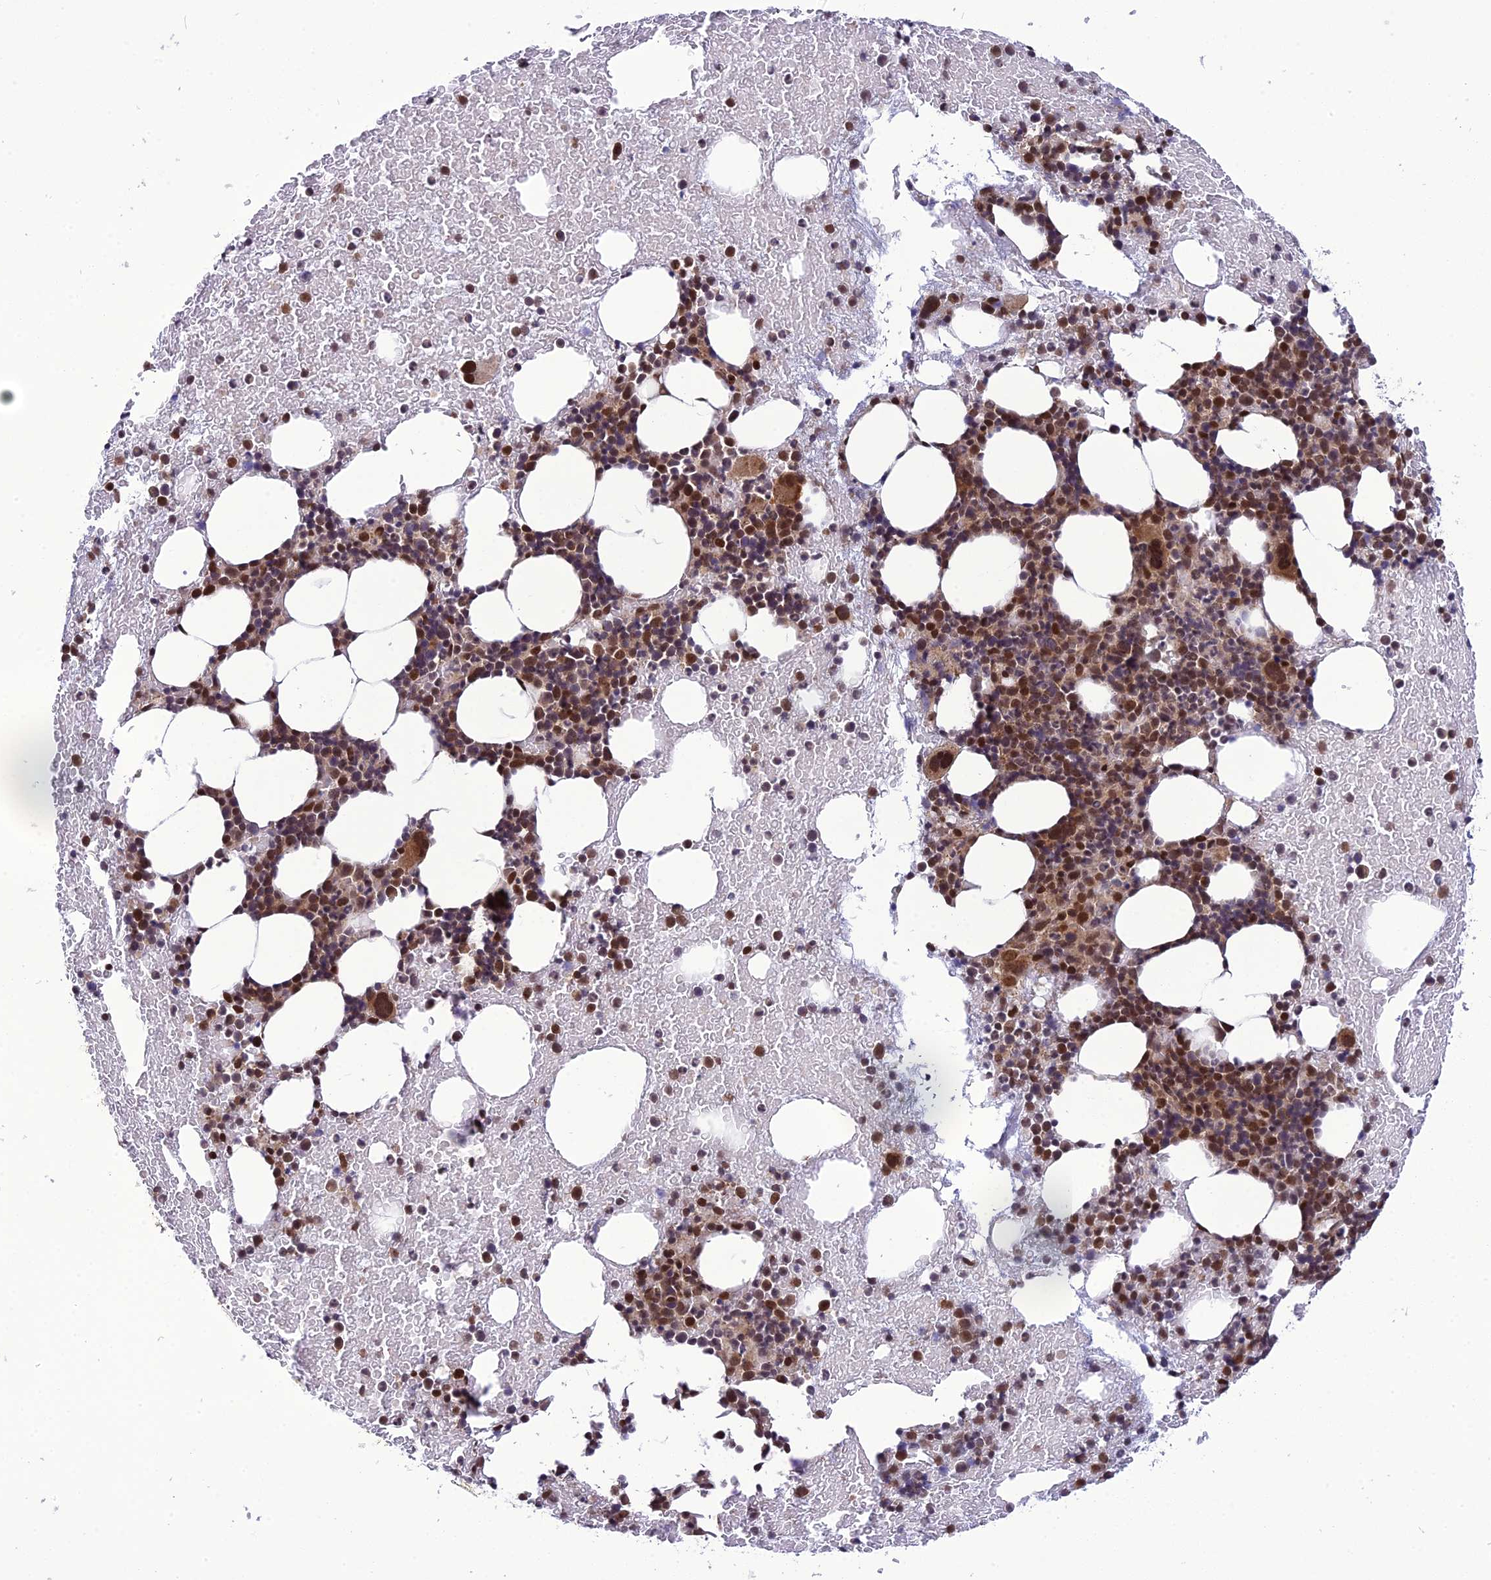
{"staining": {"intensity": "moderate", "quantity": "25%-75%", "location": "nuclear"}, "tissue": "bone marrow", "cell_type": "Hematopoietic cells", "image_type": "normal", "snomed": [{"axis": "morphology", "description": "Normal tissue, NOS"}, {"axis": "topography", "description": "Bone marrow"}], "caption": "The photomicrograph reveals staining of benign bone marrow, revealing moderate nuclear protein staining (brown color) within hematopoietic cells. (DAB (3,3'-diaminobenzidine) = brown stain, brightfield microscopy at high magnification).", "gene": "RTRAF", "patient": {"sex": "male", "age": 57}}